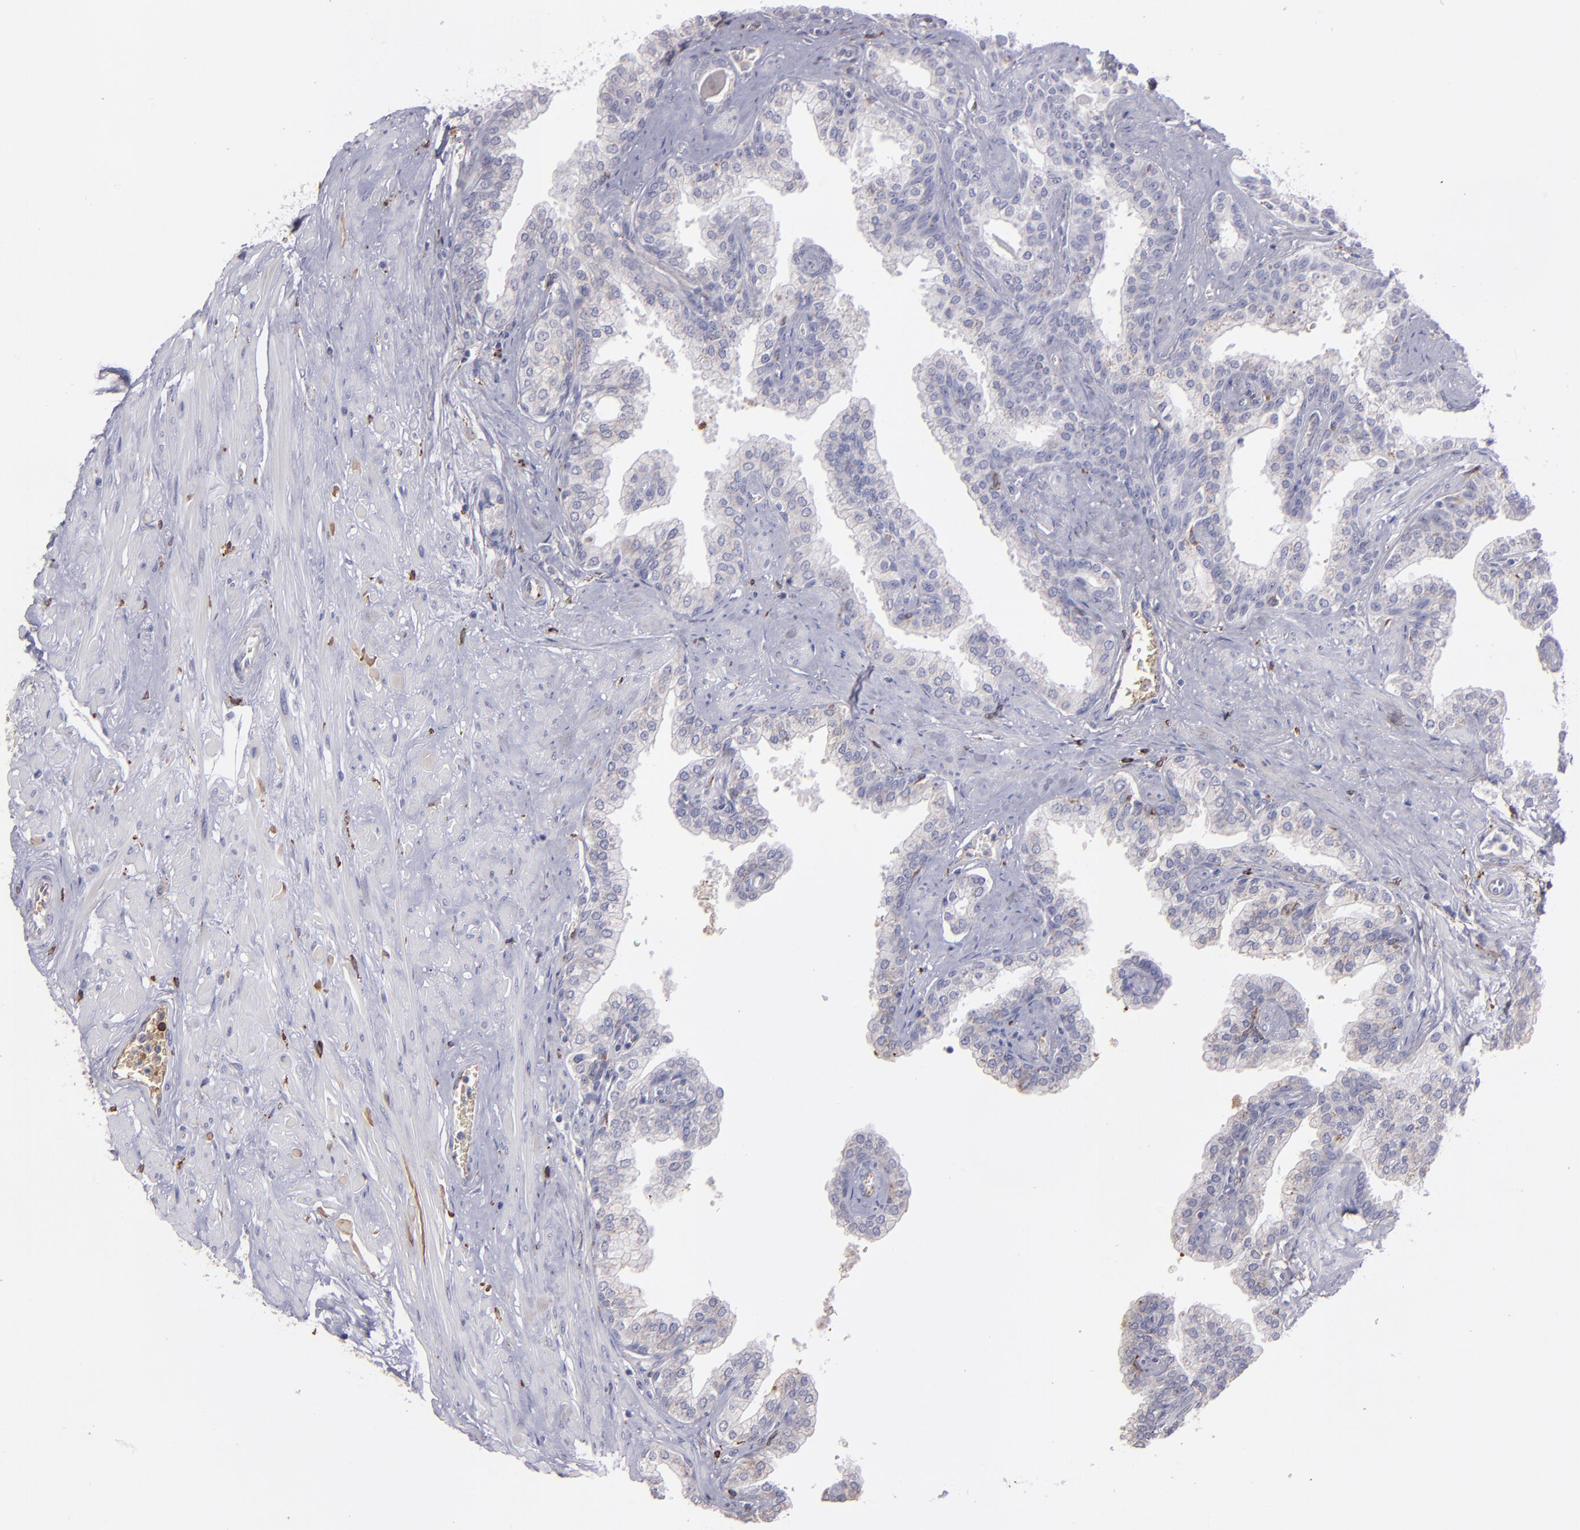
{"staining": {"intensity": "weak", "quantity": "<25%", "location": "cytoplasmic/membranous"}, "tissue": "prostate", "cell_type": "Glandular cells", "image_type": "normal", "snomed": [{"axis": "morphology", "description": "Normal tissue, NOS"}, {"axis": "topography", "description": "Prostate"}], "caption": "The immunohistochemistry histopathology image has no significant positivity in glandular cells of prostate. (DAB immunohistochemistry (IHC) with hematoxylin counter stain).", "gene": "C1QA", "patient": {"sex": "male", "age": 60}}